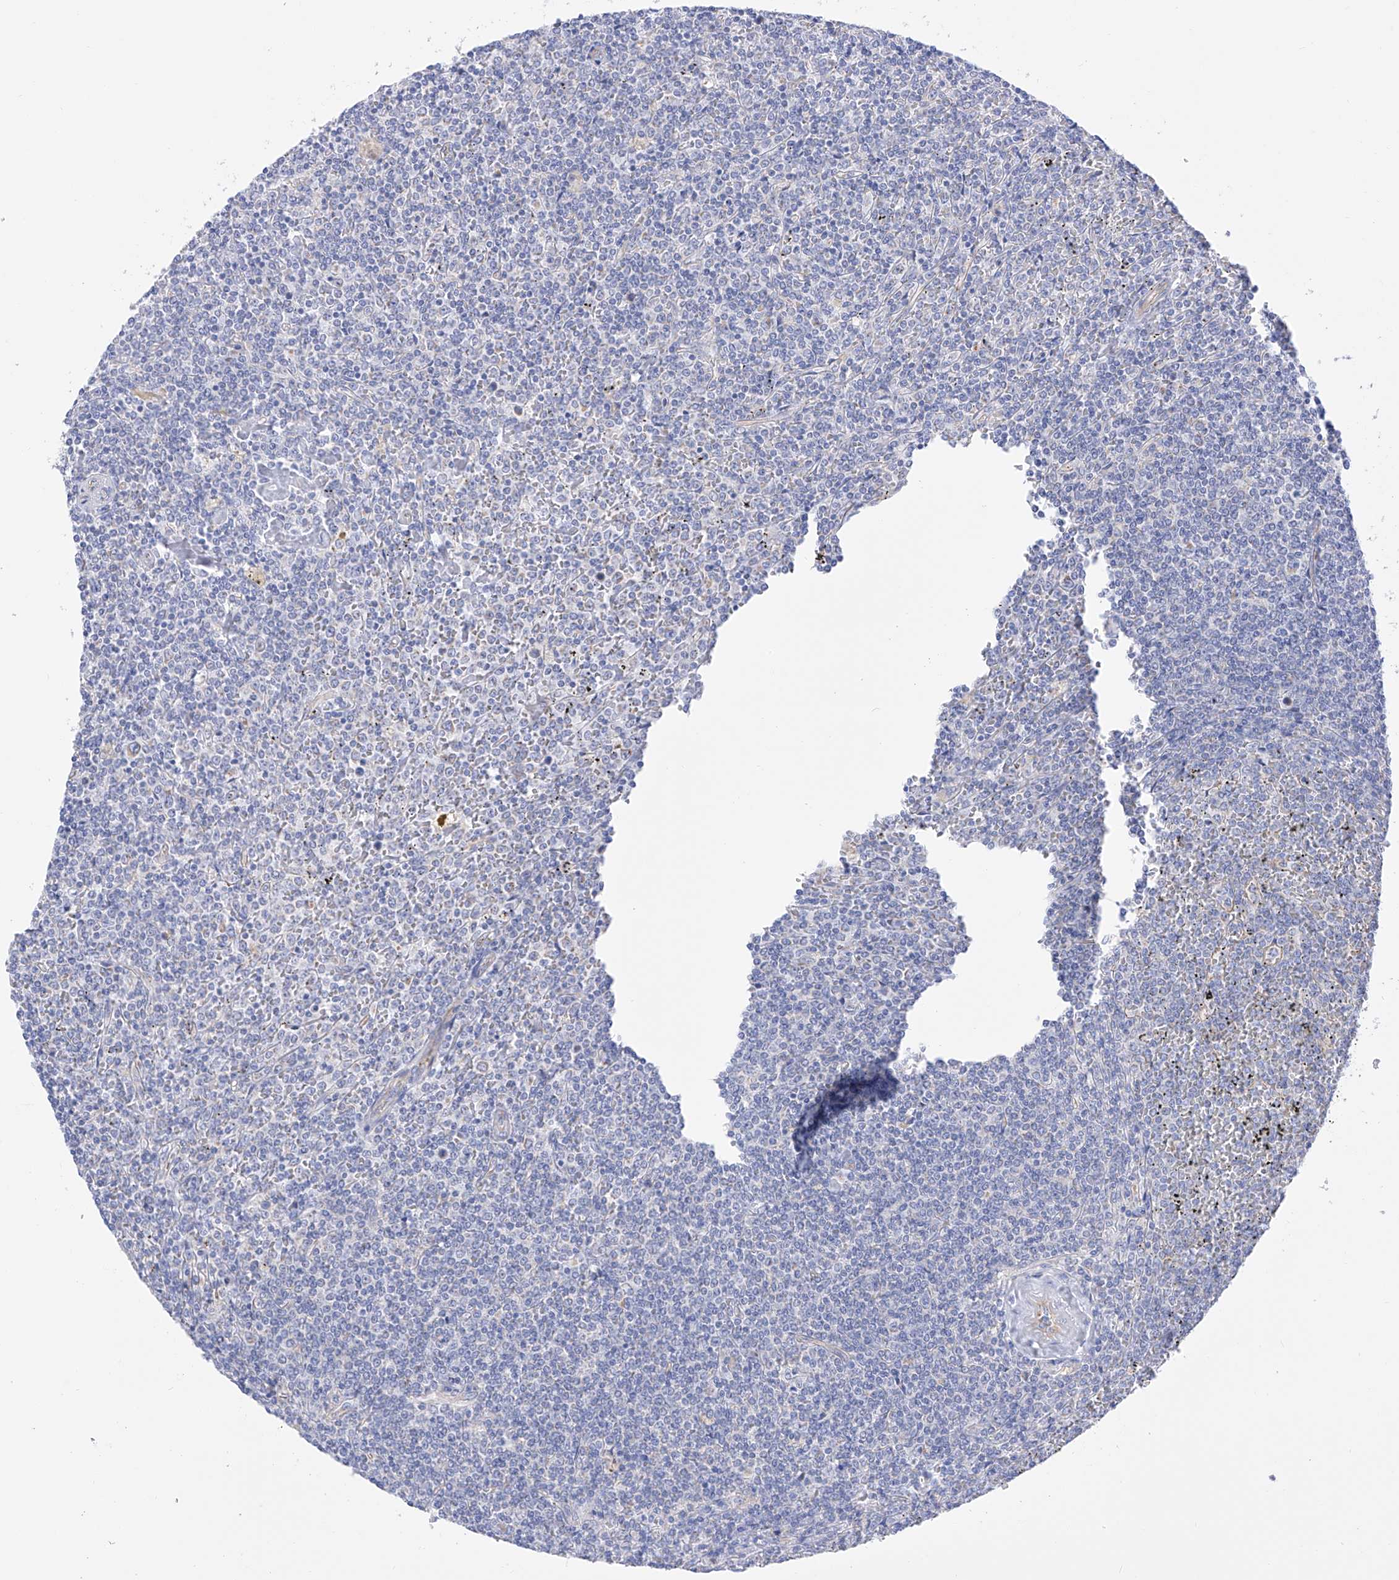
{"staining": {"intensity": "negative", "quantity": "none", "location": "none"}, "tissue": "lymphoma", "cell_type": "Tumor cells", "image_type": "cancer", "snomed": [{"axis": "morphology", "description": "Malignant lymphoma, non-Hodgkin's type, Low grade"}, {"axis": "topography", "description": "Spleen"}], "caption": "High magnification brightfield microscopy of lymphoma stained with DAB (brown) and counterstained with hematoxylin (blue): tumor cells show no significant staining.", "gene": "FLG", "patient": {"sex": "female", "age": 19}}